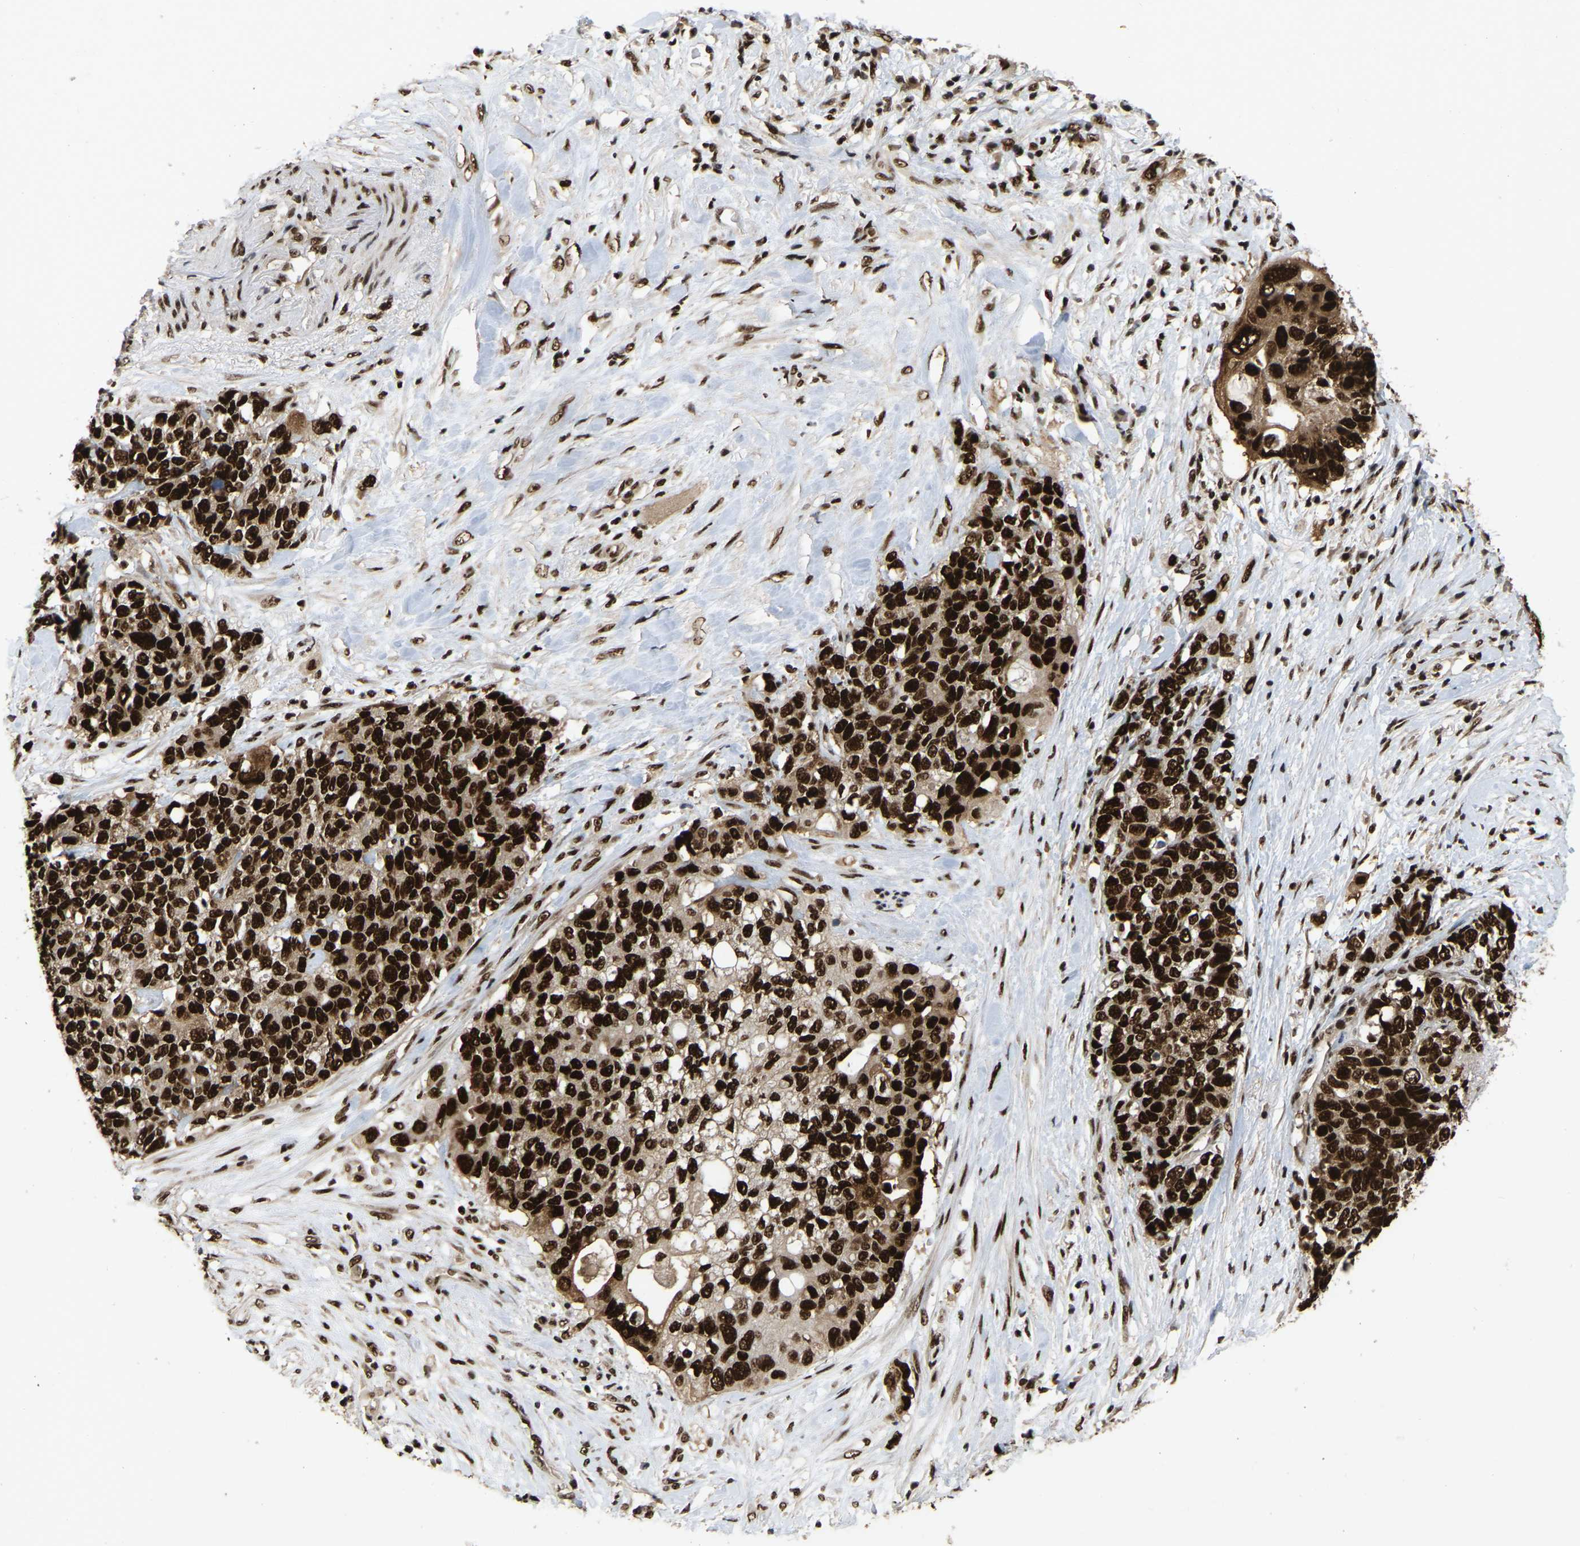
{"staining": {"intensity": "strong", "quantity": ">75%", "location": "nuclear"}, "tissue": "pancreatic cancer", "cell_type": "Tumor cells", "image_type": "cancer", "snomed": [{"axis": "morphology", "description": "Adenocarcinoma, NOS"}, {"axis": "topography", "description": "Pancreas"}], "caption": "This histopathology image exhibits immunohistochemistry staining of human pancreatic cancer (adenocarcinoma), with high strong nuclear positivity in approximately >75% of tumor cells.", "gene": "TBL1XR1", "patient": {"sex": "female", "age": 56}}